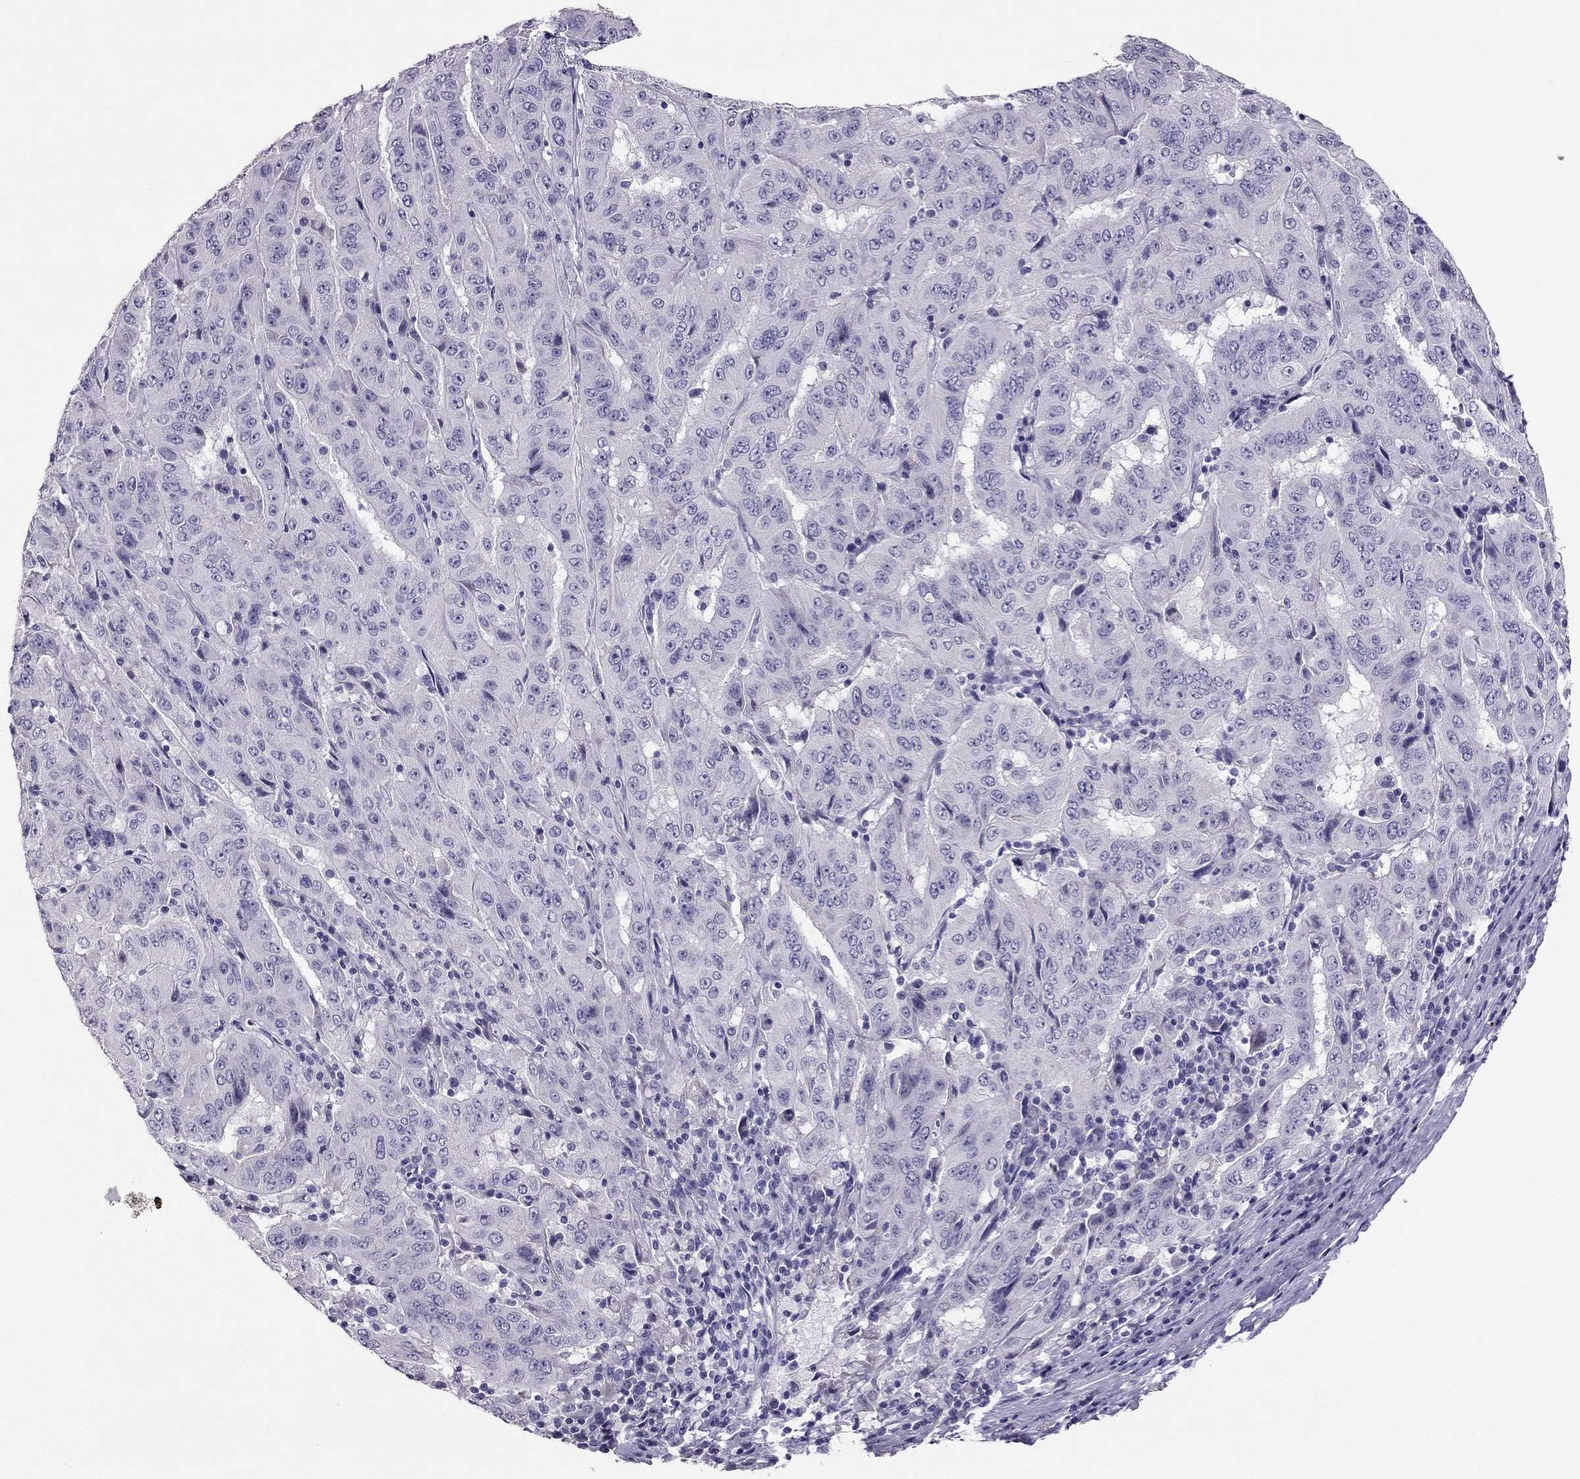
{"staining": {"intensity": "negative", "quantity": "none", "location": "none"}, "tissue": "pancreatic cancer", "cell_type": "Tumor cells", "image_type": "cancer", "snomed": [{"axis": "morphology", "description": "Adenocarcinoma, NOS"}, {"axis": "topography", "description": "Pancreas"}], "caption": "DAB (3,3'-diaminobenzidine) immunohistochemical staining of human pancreatic cancer reveals no significant positivity in tumor cells.", "gene": "RHO", "patient": {"sex": "male", "age": 63}}